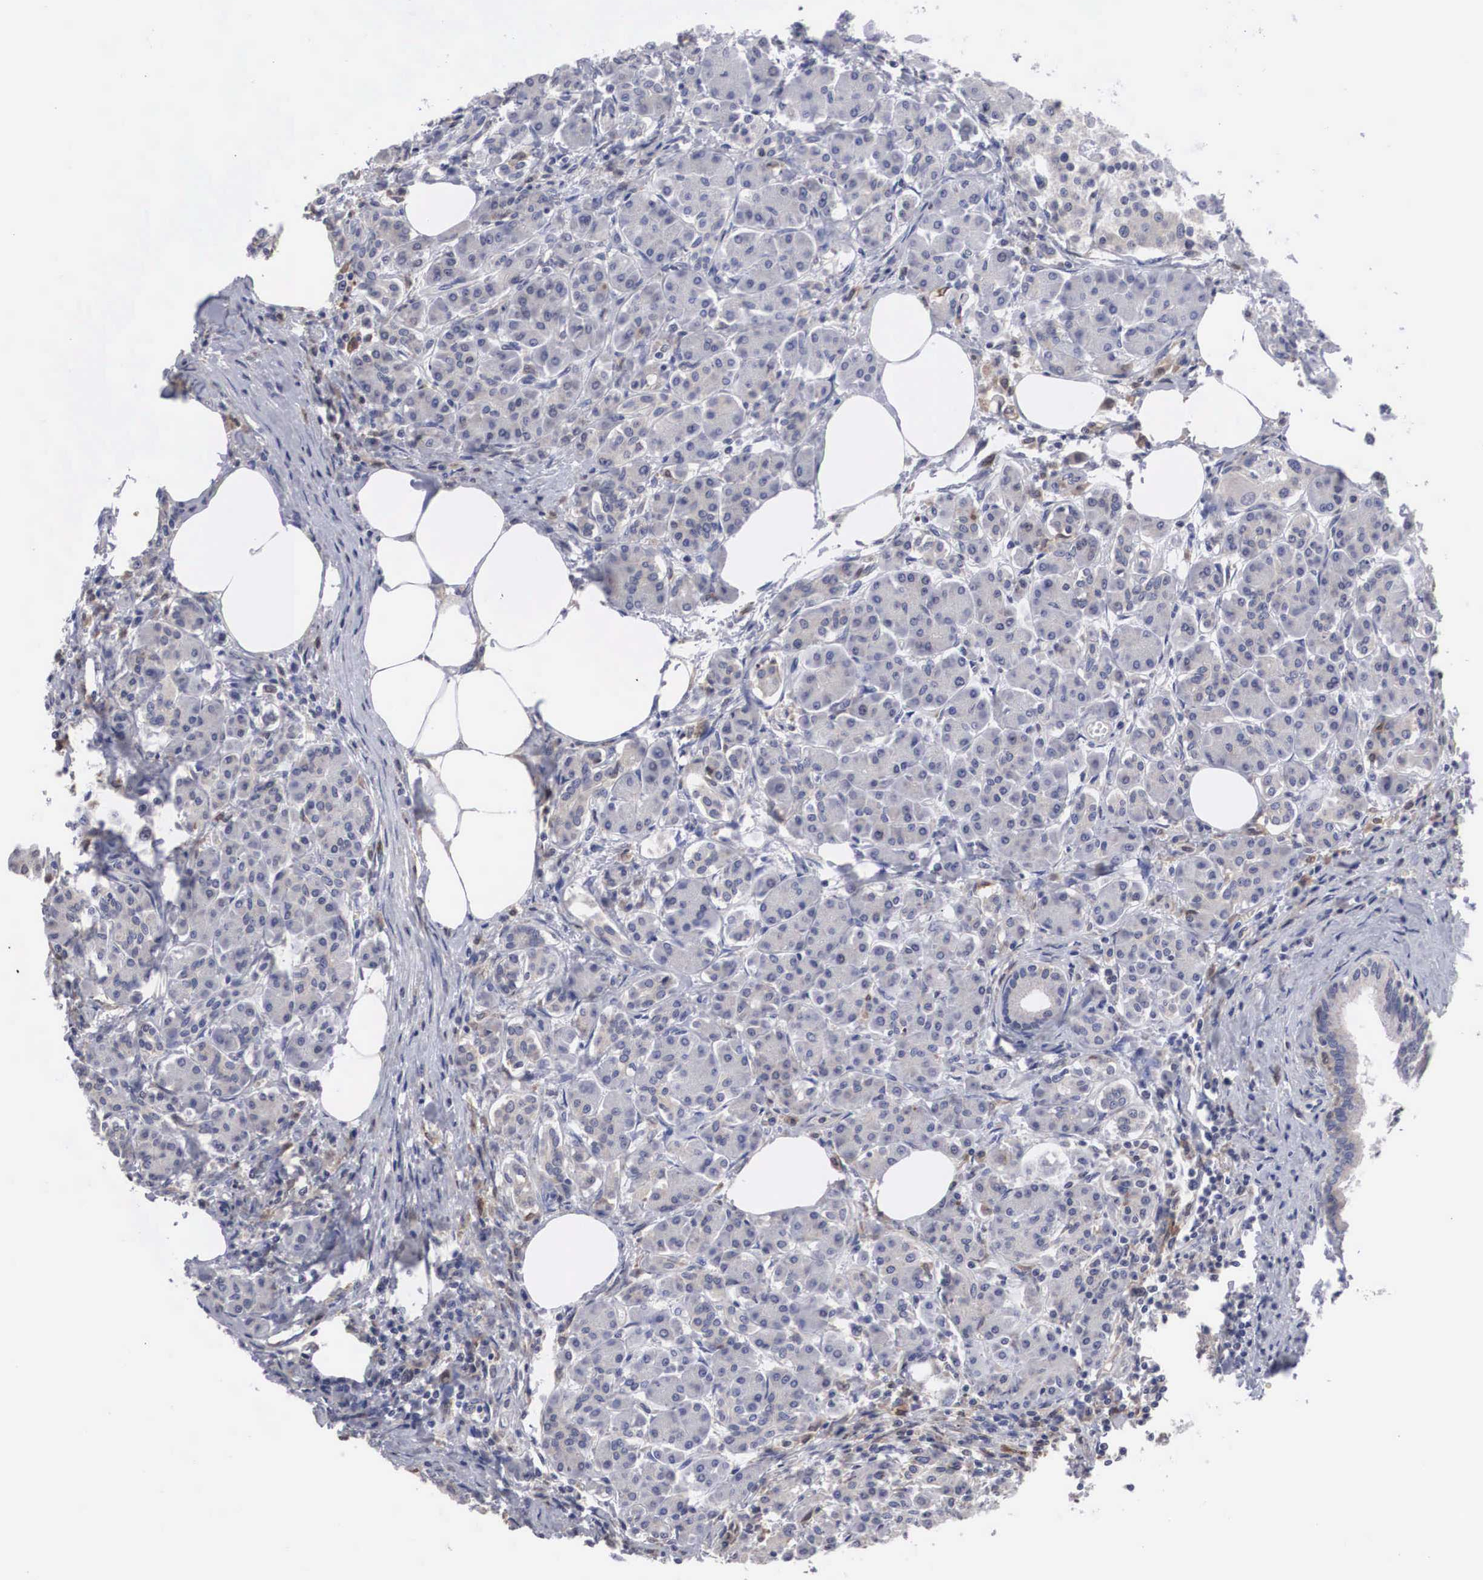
{"staining": {"intensity": "weak", "quantity": "<25%", "location": "cytoplasmic/membranous"}, "tissue": "pancreas", "cell_type": "Exocrine glandular cells", "image_type": "normal", "snomed": [{"axis": "morphology", "description": "Normal tissue, NOS"}, {"axis": "topography", "description": "Pancreas"}], "caption": "Immunohistochemistry (IHC) histopathology image of unremarkable pancreas stained for a protein (brown), which exhibits no staining in exocrine glandular cells. The staining is performed using DAB (3,3'-diaminobenzidine) brown chromogen with nuclei counter-stained in using hematoxylin.", "gene": "HMOX1", "patient": {"sex": "female", "age": 73}}